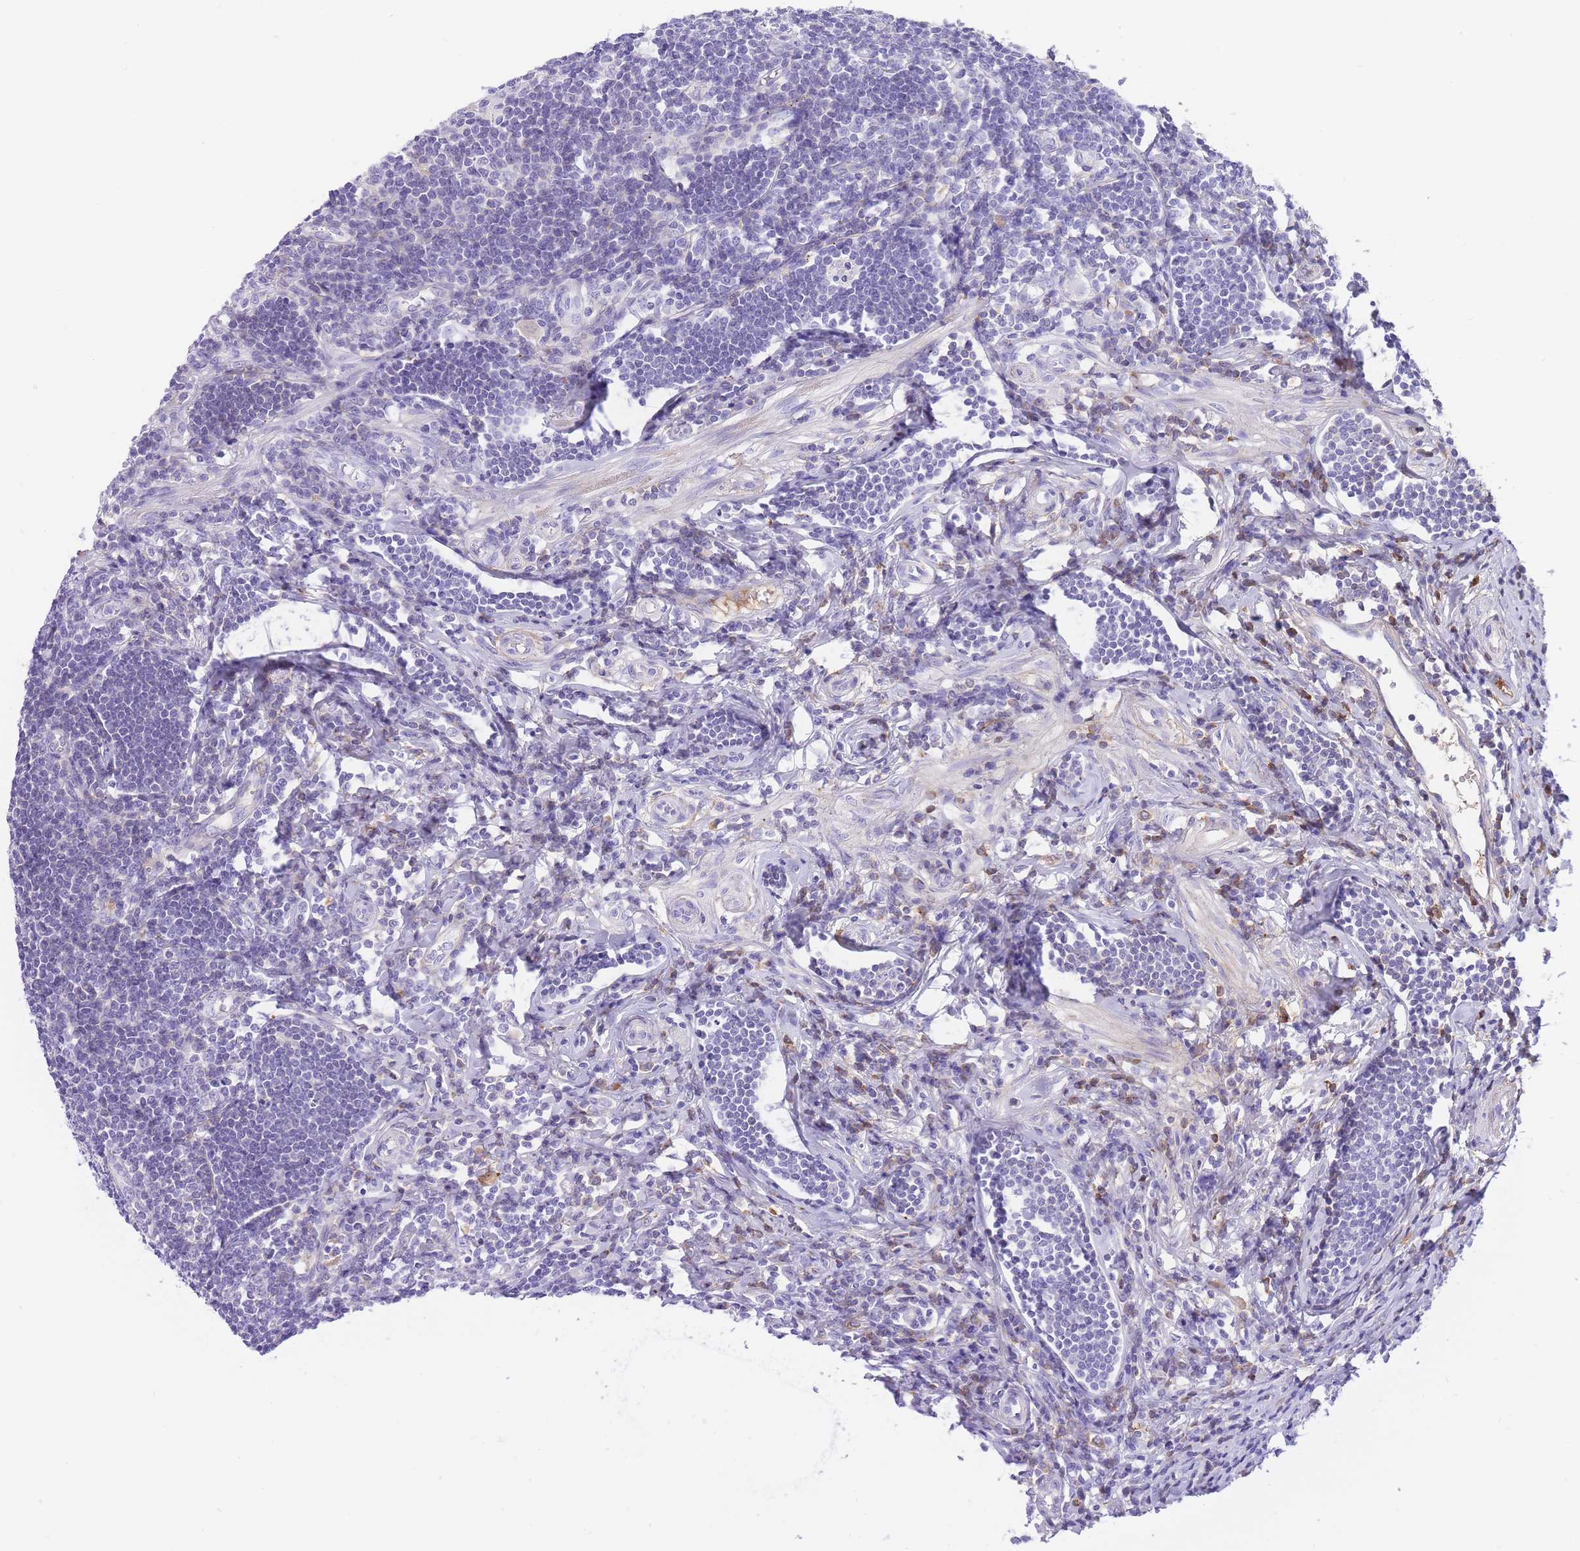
{"staining": {"intensity": "weak", "quantity": "25%-75%", "location": "cytoplasmic/membranous"}, "tissue": "appendix", "cell_type": "Glandular cells", "image_type": "normal", "snomed": [{"axis": "morphology", "description": "Normal tissue, NOS"}, {"axis": "topography", "description": "Appendix"}], "caption": "Protein staining demonstrates weak cytoplasmic/membranous expression in approximately 25%-75% of glandular cells in benign appendix.", "gene": "HRG", "patient": {"sex": "female", "age": 54}}